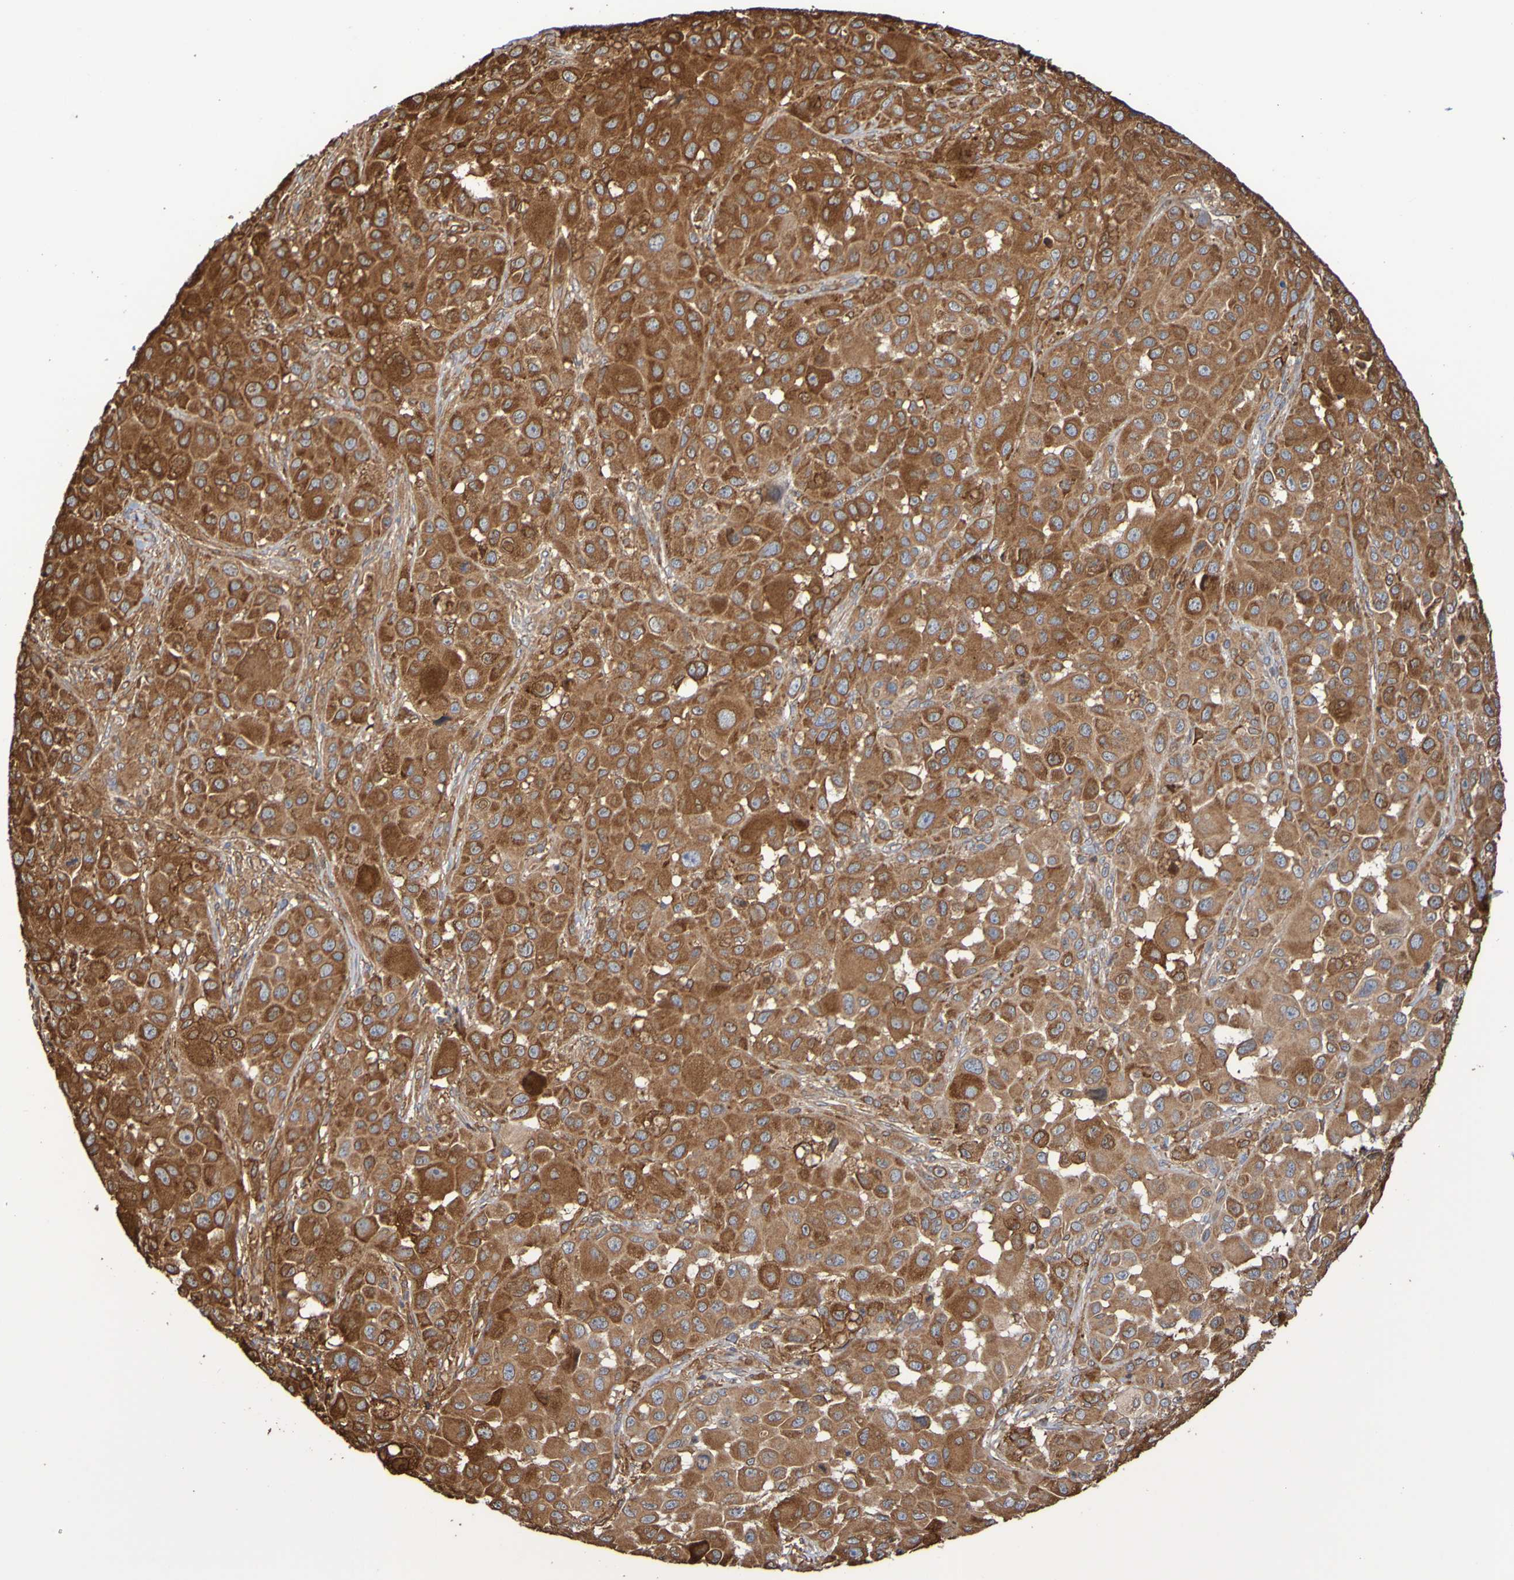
{"staining": {"intensity": "strong", "quantity": ">75%", "location": "cytoplasmic/membranous"}, "tissue": "melanoma", "cell_type": "Tumor cells", "image_type": "cancer", "snomed": [{"axis": "morphology", "description": "Malignant melanoma, NOS"}, {"axis": "topography", "description": "Skin"}], "caption": "Malignant melanoma was stained to show a protein in brown. There is high levels of strong cytoplasmic/membranous expression in approximately >75% of tumor cells.", "gene": "RAB11A", "patient": {"sex": "male", "age": 96}}